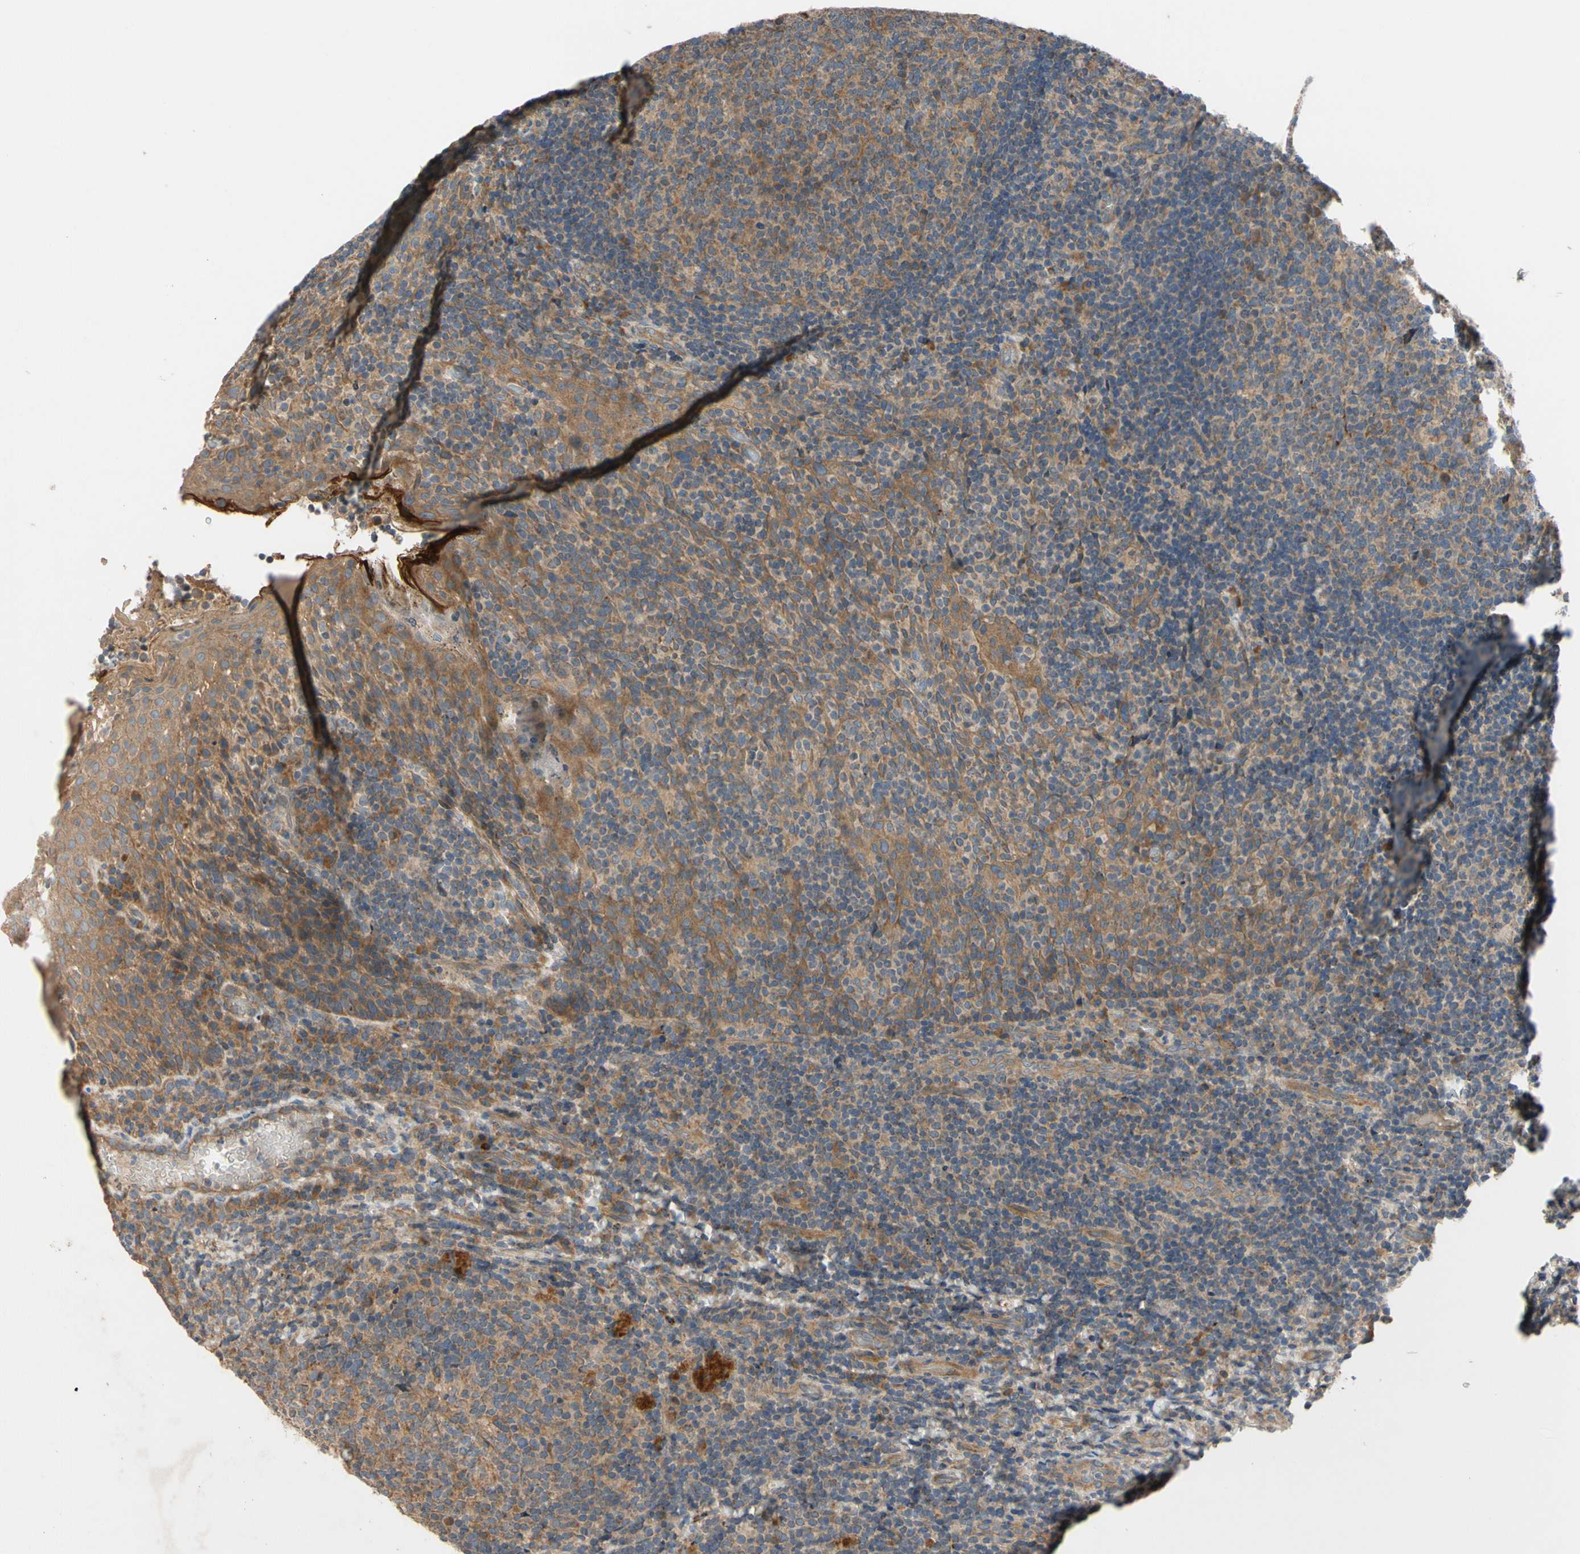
{"staining": {"intensity": "moderate", "quantity": ">75%", "location": "cytoplasmic/membranous"}, "tissue": "tonsil", "cell_type": "Germinal center cells", "image_type": "normal", "snomed": [{"axis": "morphology", "description": "Normal tissue, NOS"}, {"axis": "topography", "description": "Tonsil"}], "caption": "A brown stain highlights moderate cytoplasmic/membranous positivity of a protein in germinal center cells of benign human tonsil. The staining was performed using DAB (3,3'-diaminobenzidine) to visualize the protein expression in brown, while the nuclei were stained in blue with hematoxylin (Magnification: 20x).", "gene": "MBTPS2", "patient": {"sex": "male", "age": 17}}